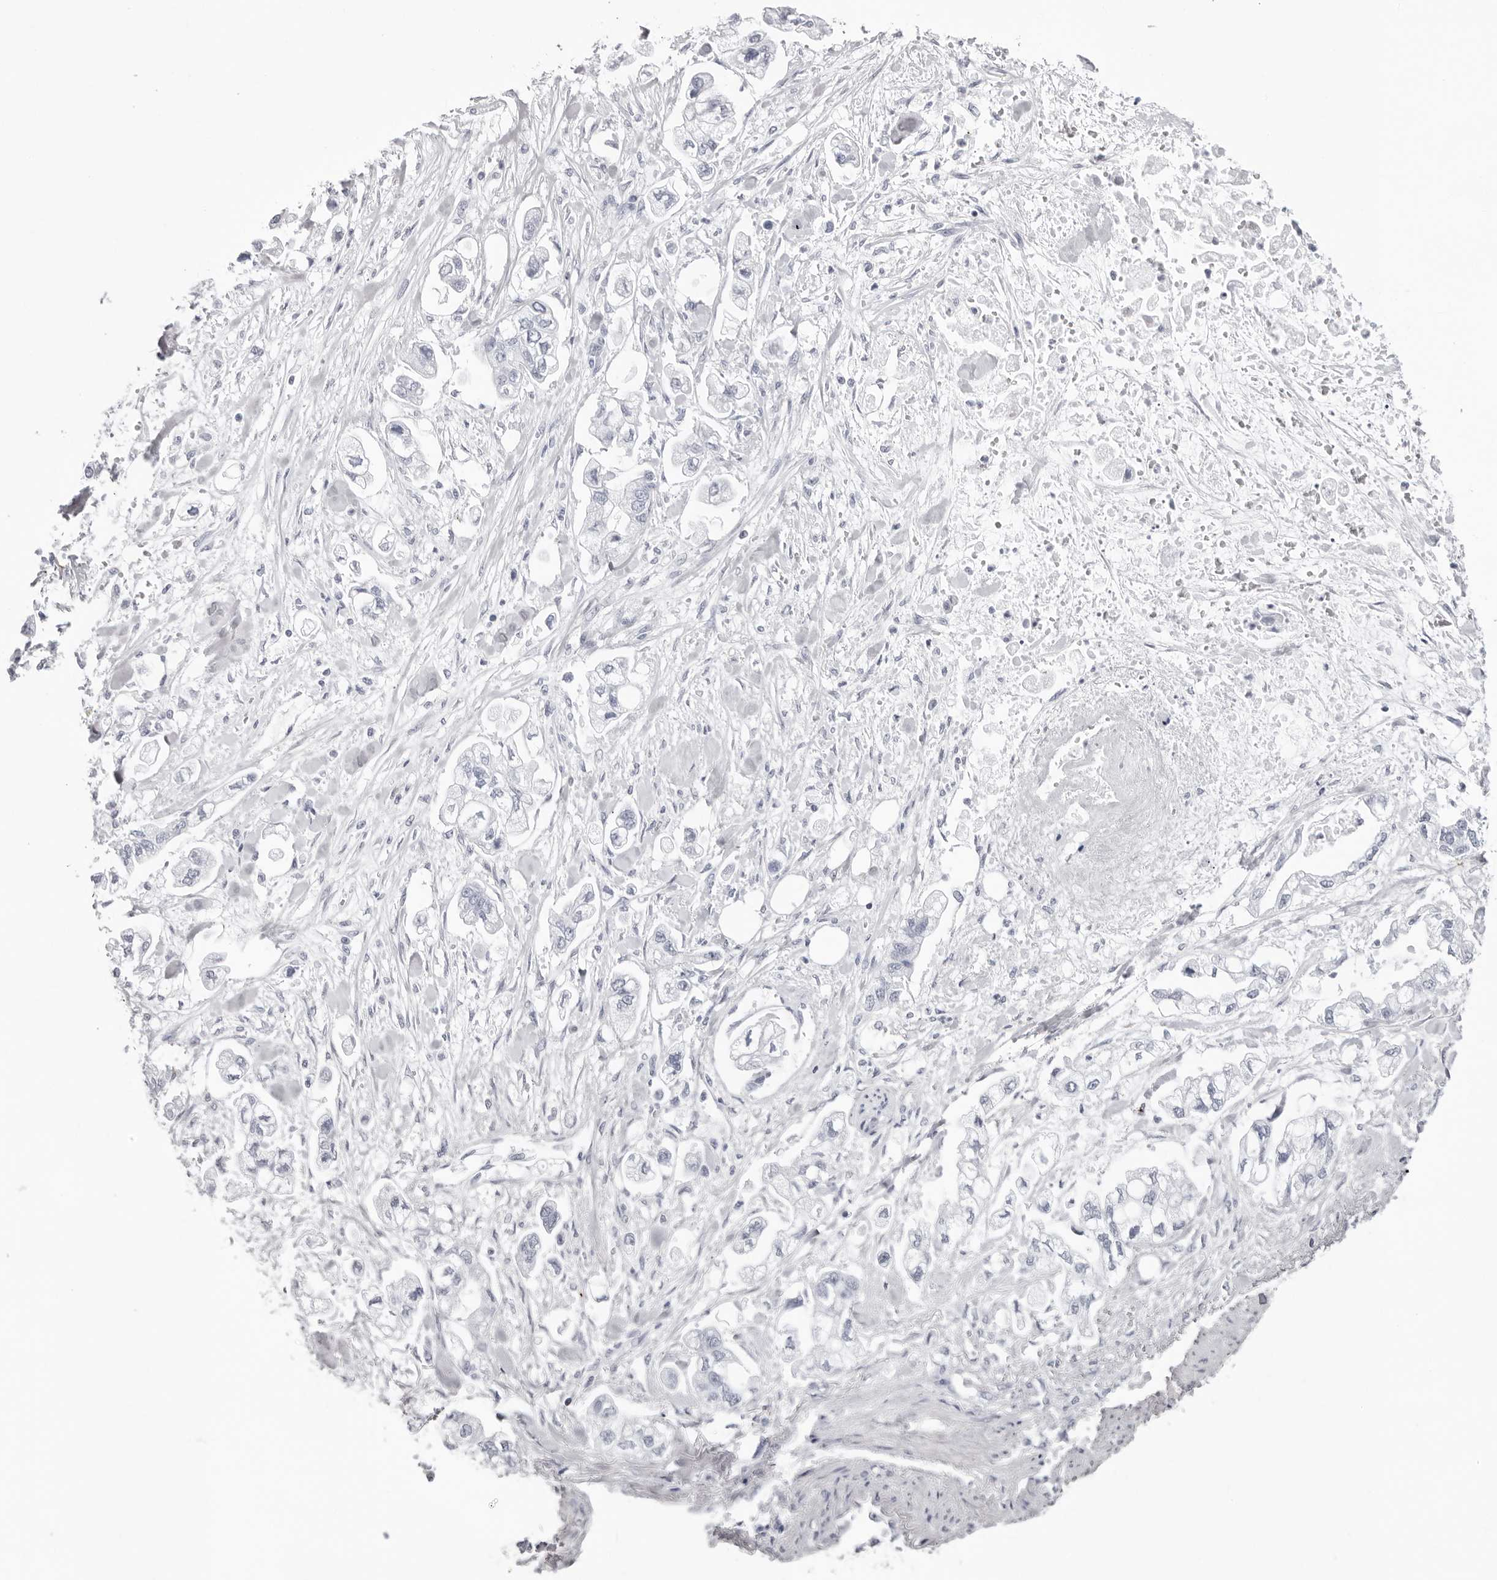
{"staining": {"intensity": "negative", "quantity": "none", "location": "none"}, "tissue": "stomach cancer", "cell_type": "Tumor cells", "image_type": "cancer", "snomed": [{"axis": "morphology", "description": "Normal tissue, NOS"}, {"axis": "morphology", "description": "Adenocarcinoma, NOS"}, {"axis": "topography", "description": "Stomach"}], "caption": "A histopathology image of human adenocarcinoma (stomach) is negative for staining in tumor cells.", "gene": "INSL3", "patient": {"sex": "male", "age": 62}}